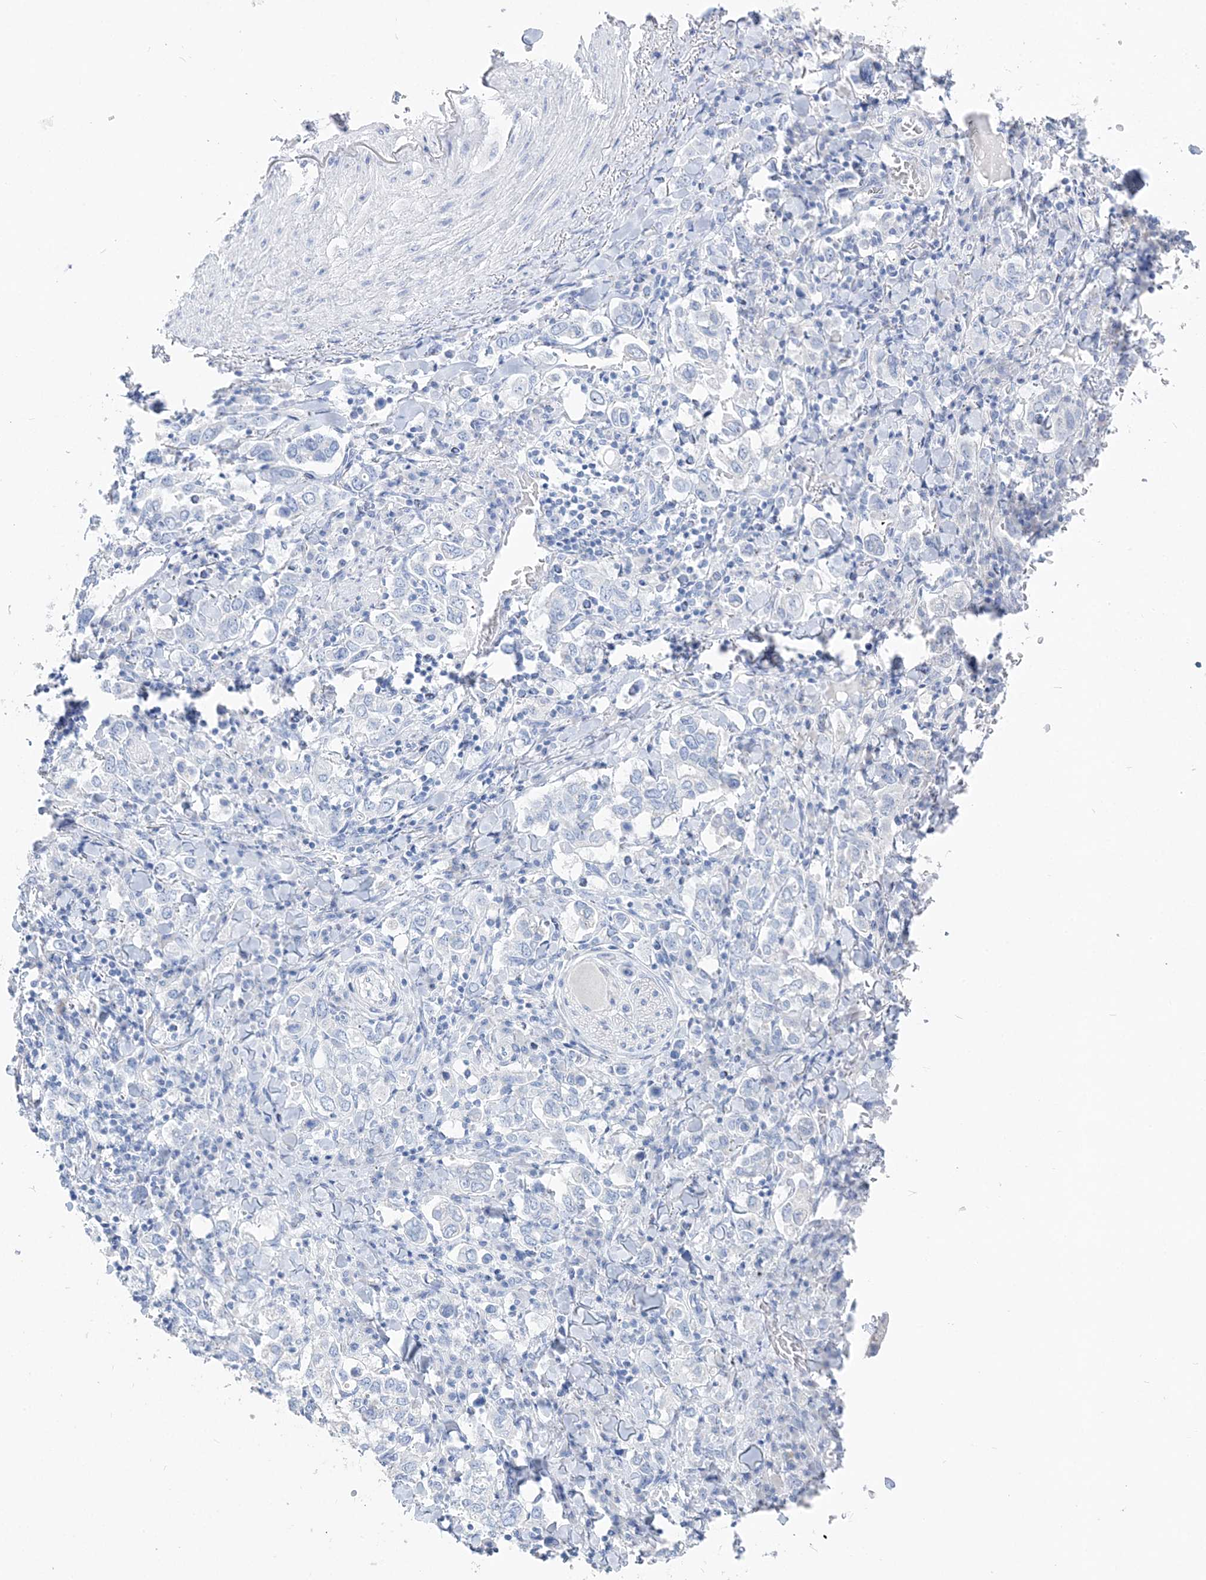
{"staining": {"intensity": "negative", "quantity": "none", "location": "none"}, "tissue": "stomach cancer", "cell_type": "Tumor cells", "image_type": "cancer", "snomed": [{"axis": "morphology", "description": "Adenocarcinoma, NOS"}, {"axis": "topography", "description": "Stomach, upper"}], "caption": "Tumor cells are negative for brown protein staining in stomach adenocarcinoma.", "gene": "TSPYL6", "patient": {"sex": "male", "age": 62}}